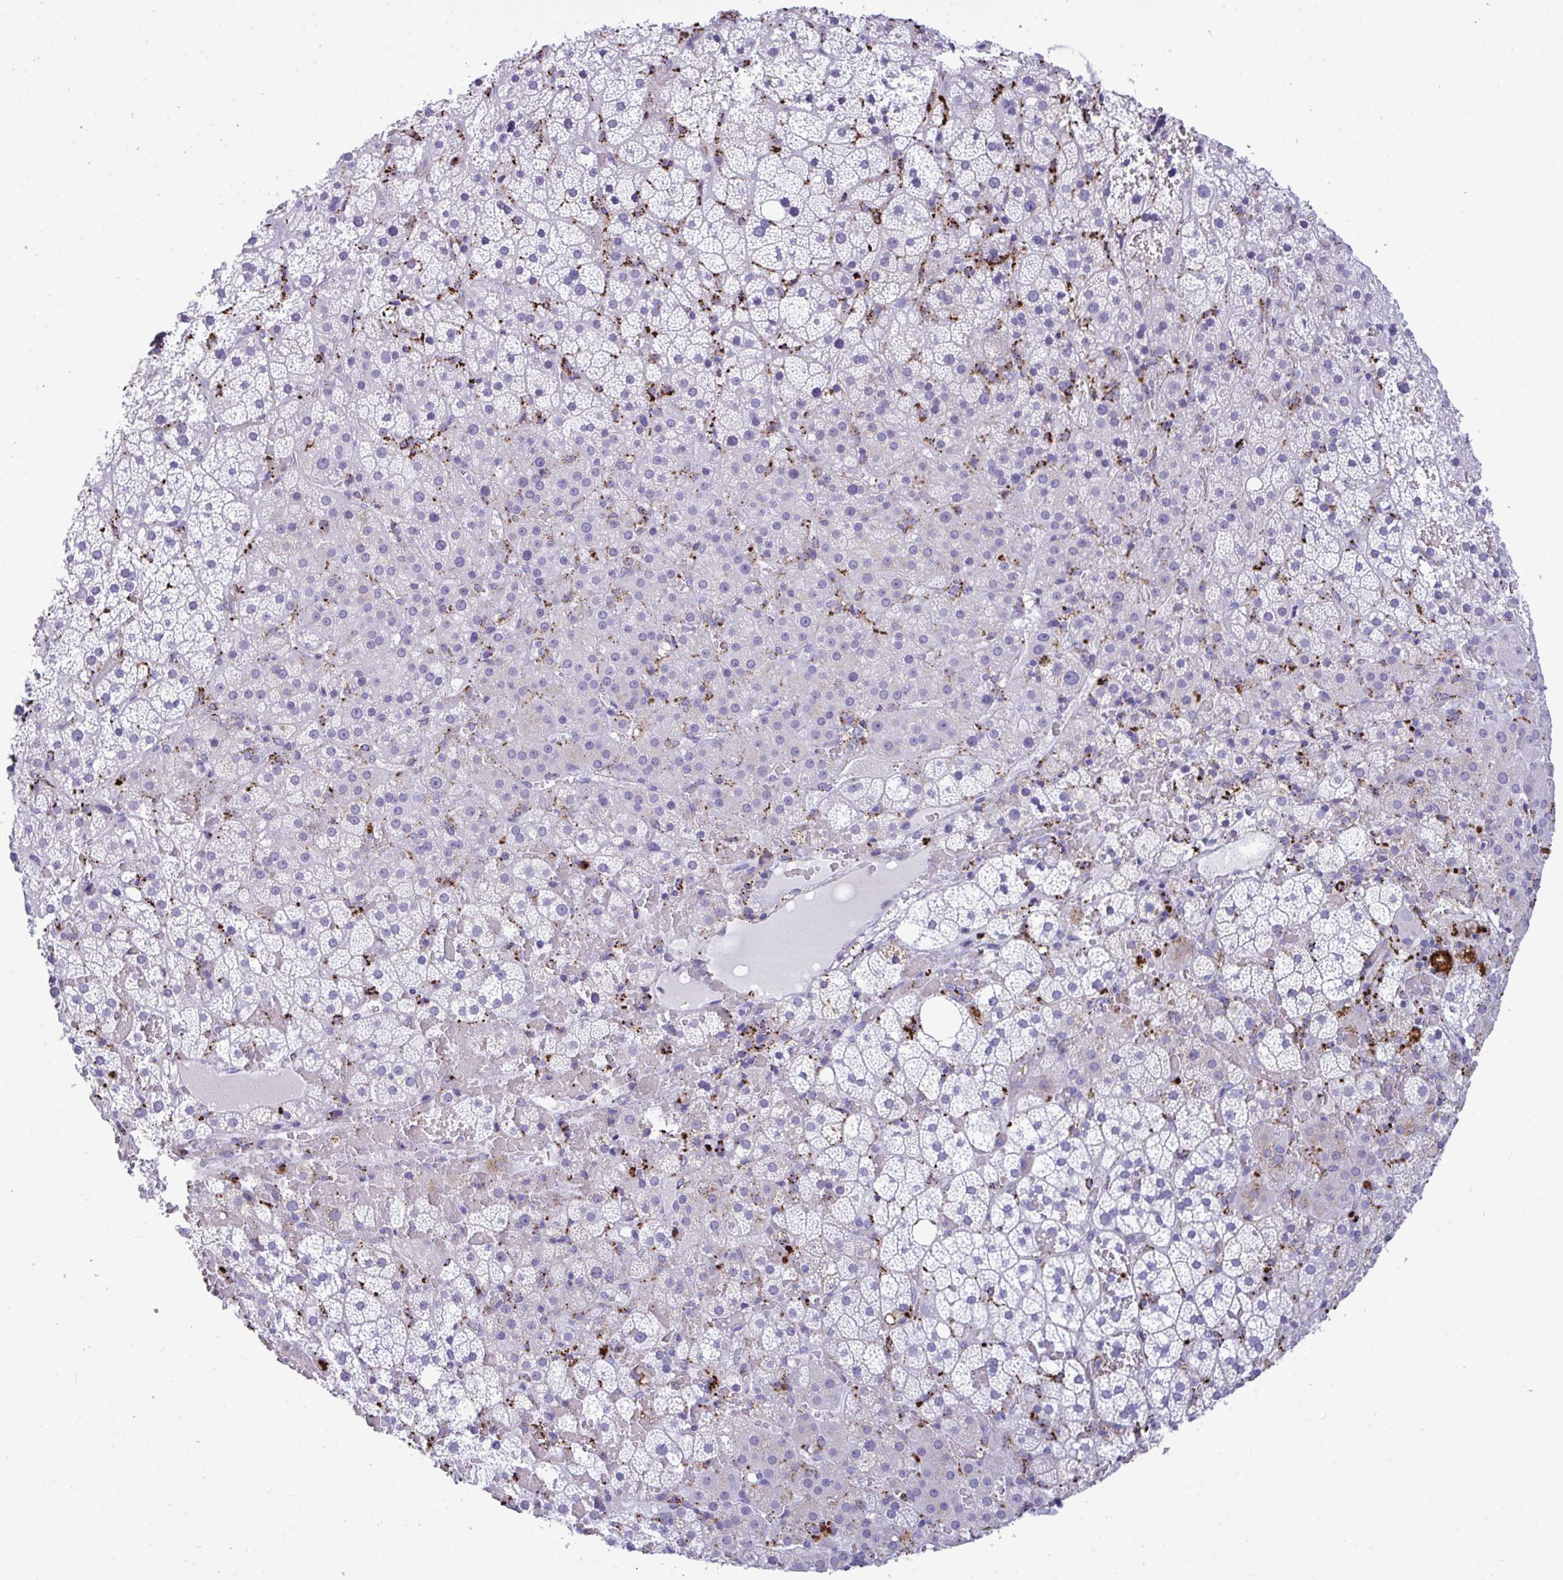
{"staining": {"intensity": "weak", "quantity": "<25%", "location": "cytoplasmic/membranous"}, "tissue": "adrenal gland", "cell_type": "Glandular cells", "image_type": "normal", "snomed": [{"axis": "morphology", "description": "Normal tissue, NOS"}, {"axis": "topography", "description": "Adrenal gland"}], "caption": "Immunohistochemistry of unremarkable adrenal gland reveals no positivity in glandular cells.", "gene": "CPVL", "patient": {"sex": "male", "age": 53}}